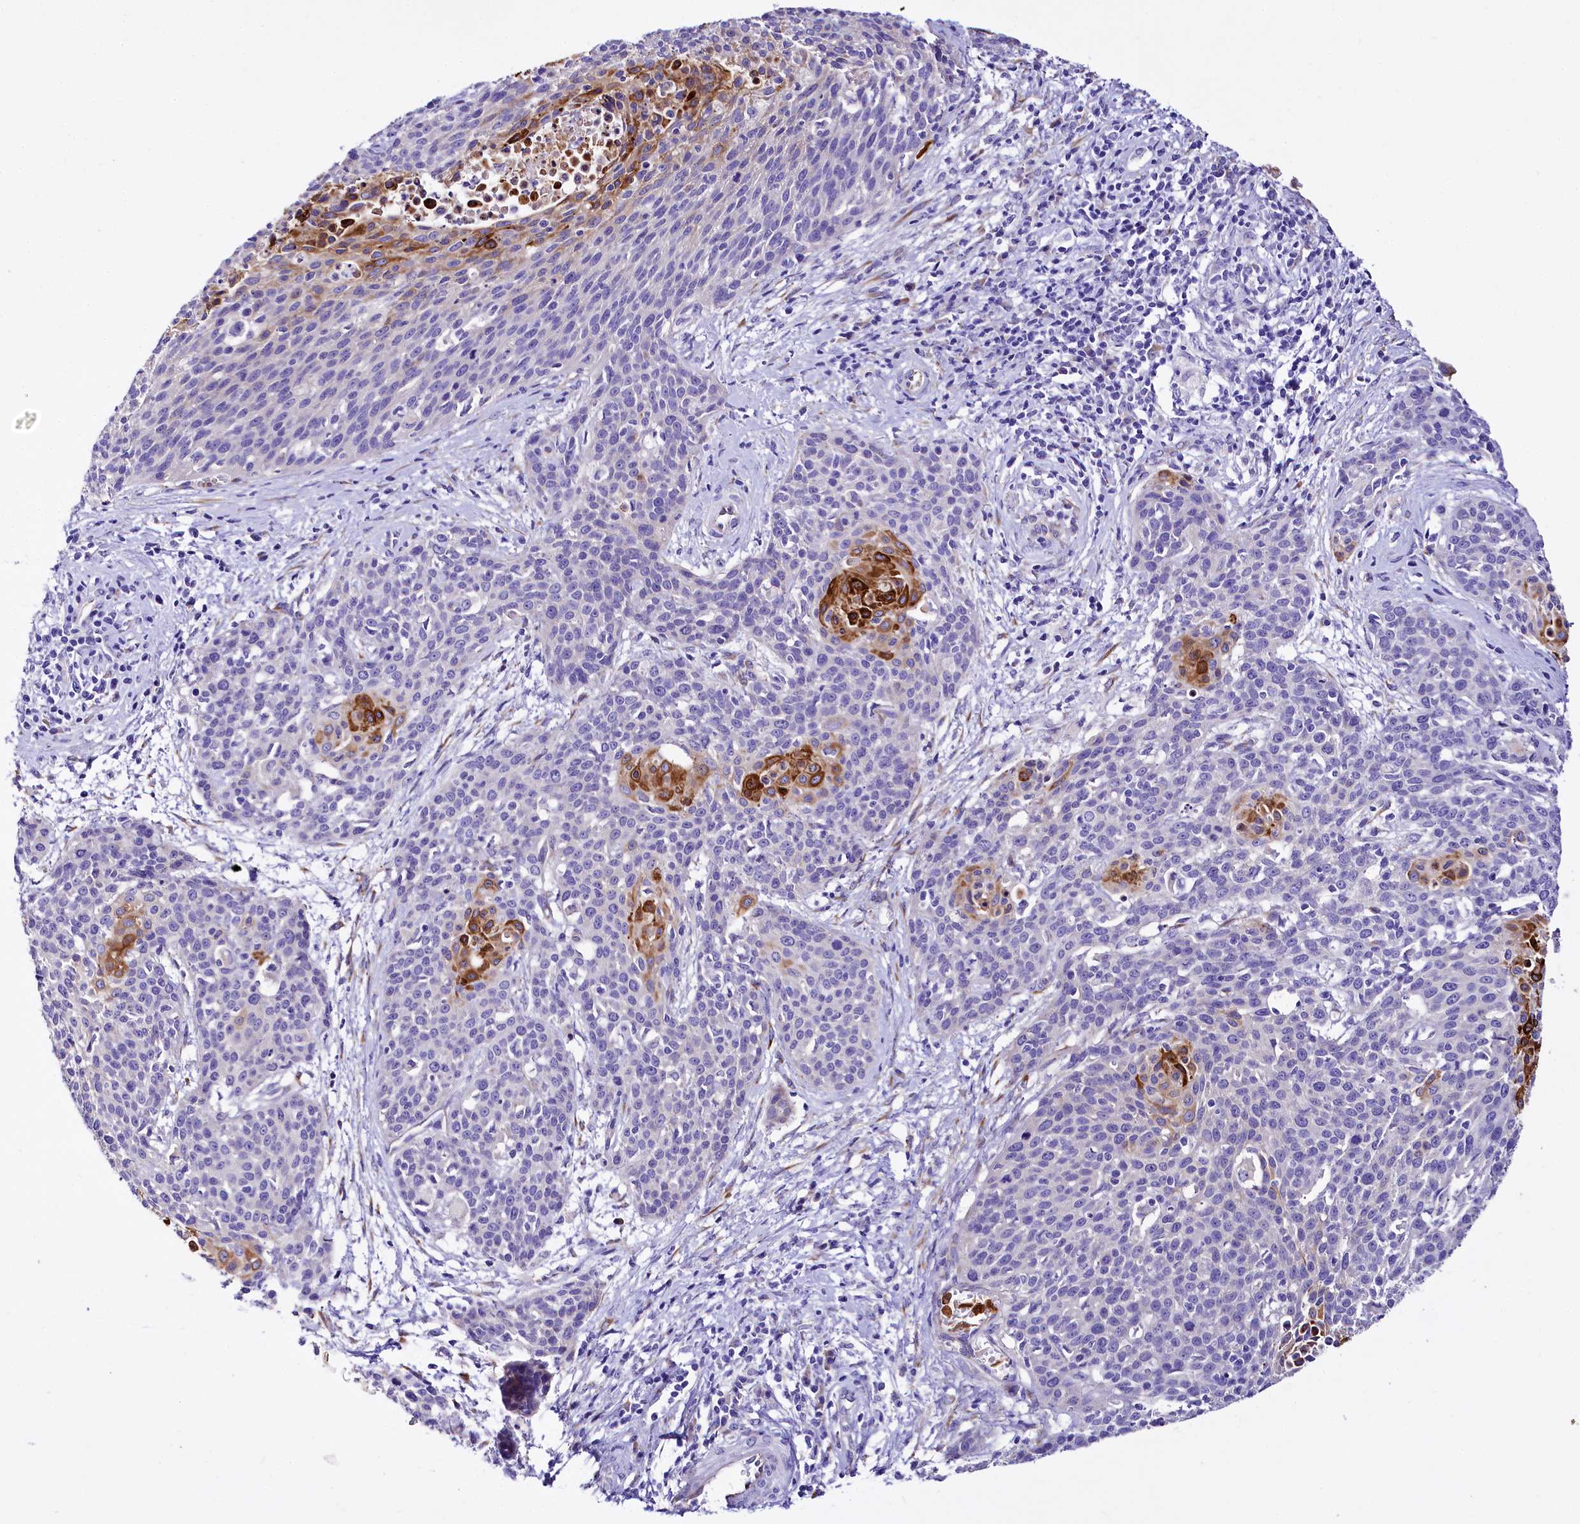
{"staining": {"intensity": "strong", "quantity": "<25%", "location": "cytoplasmic/membranous"}, "tissue": "cervical cancer", "cell_type": "Tumor cells", "image_type": "cancer", "snomed": [{"axis": "morphology", "description": "Squamous cell carcinoma, NOS"}, {"axis": "topography", "description": "Cervix"}], "caption": "There is medium levels of strong cytoplasmic/membranous expression in tumor cells of cervical cancer (squamous cell carcinoma), as demonstrated by immunohistochemical staining (brown color).", "gene": "A2ML1", "patient": {"sex": "female", "age": 38}}